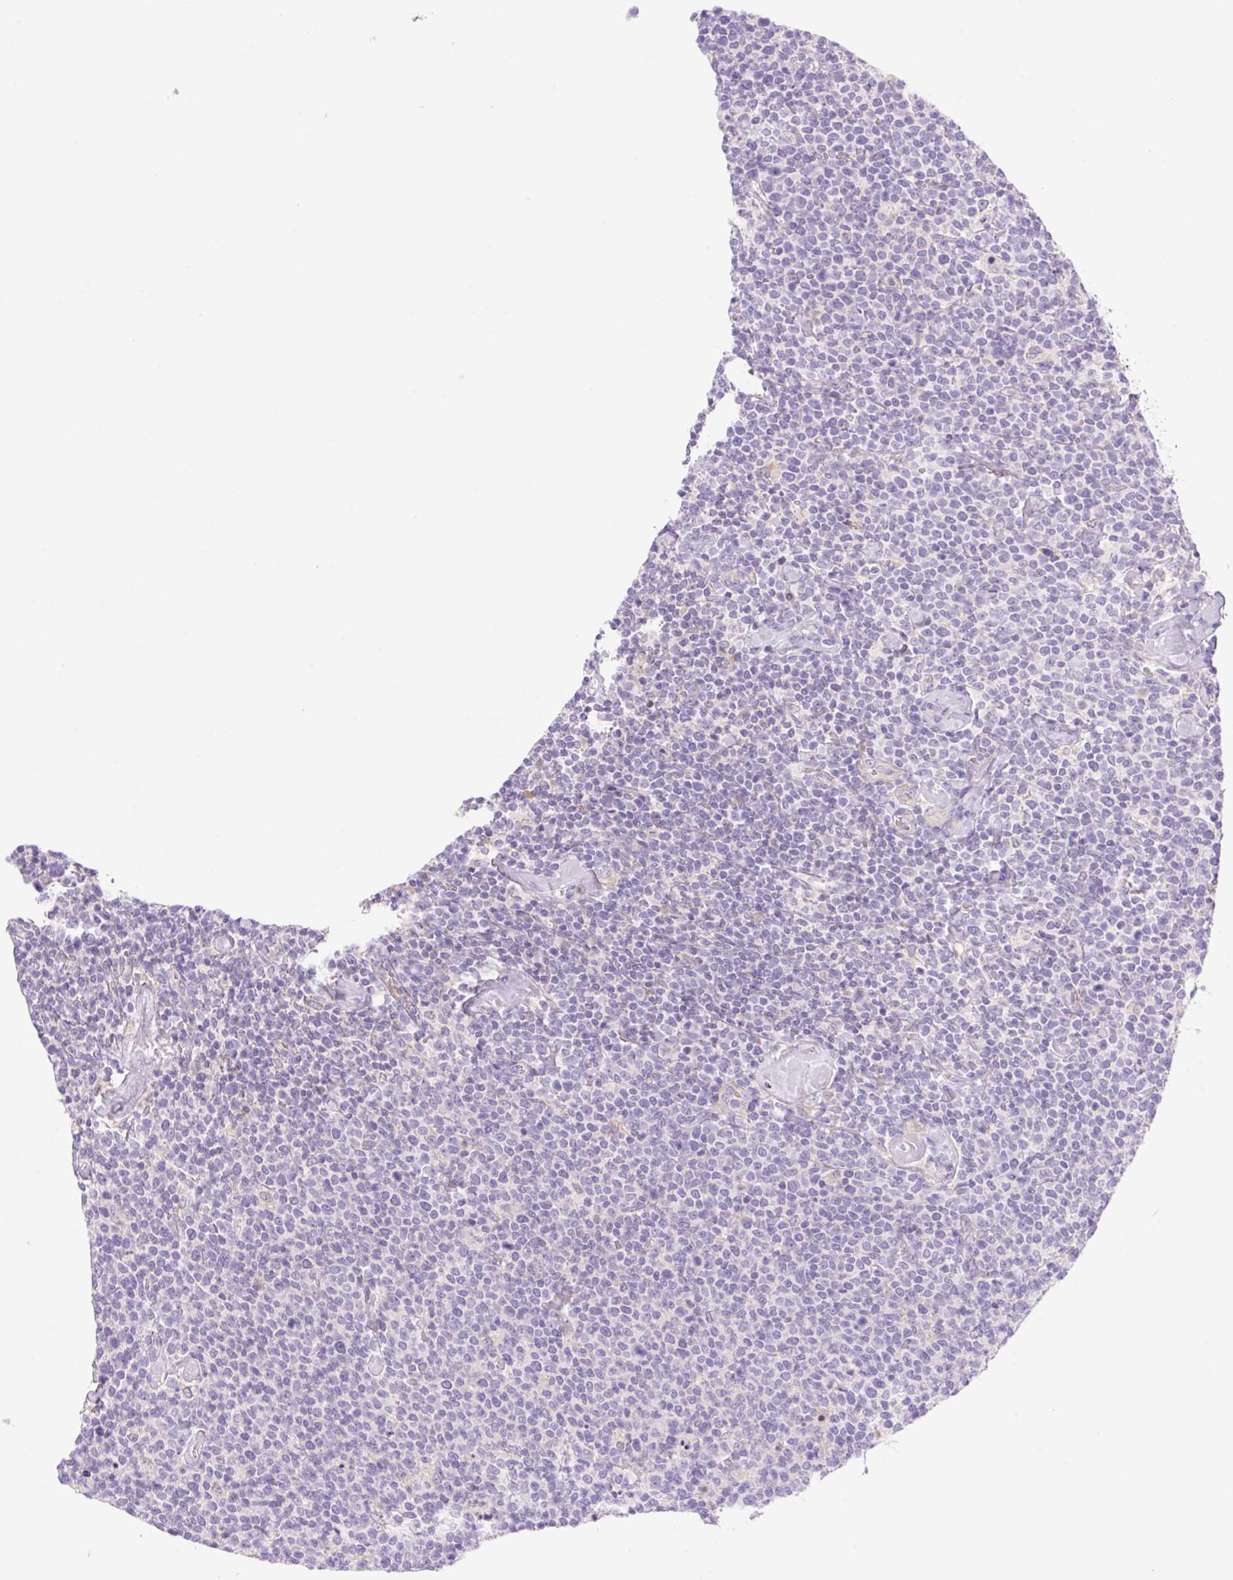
{"staining": {"intensity": "negative", "quantity": "none", "location": "none"}, "tissue": "lymphoma", "cell_type": "Tumor cells", "image_type": "cancer", "snomed": [{"axis": "morphology", "description": "Malignant lymphoma, non-Hodgkin's type, High grade"}, {"axis": "topography", "description": "Lymph node"}], "caption": "Malignant lymphoma, non-Hodgkin's type (high-grade) was stained to show a protein in brown. There is no significant staining in tumor cells.", "gene": "DENND5A", "patient": {"sex": "male", "age": 61}}